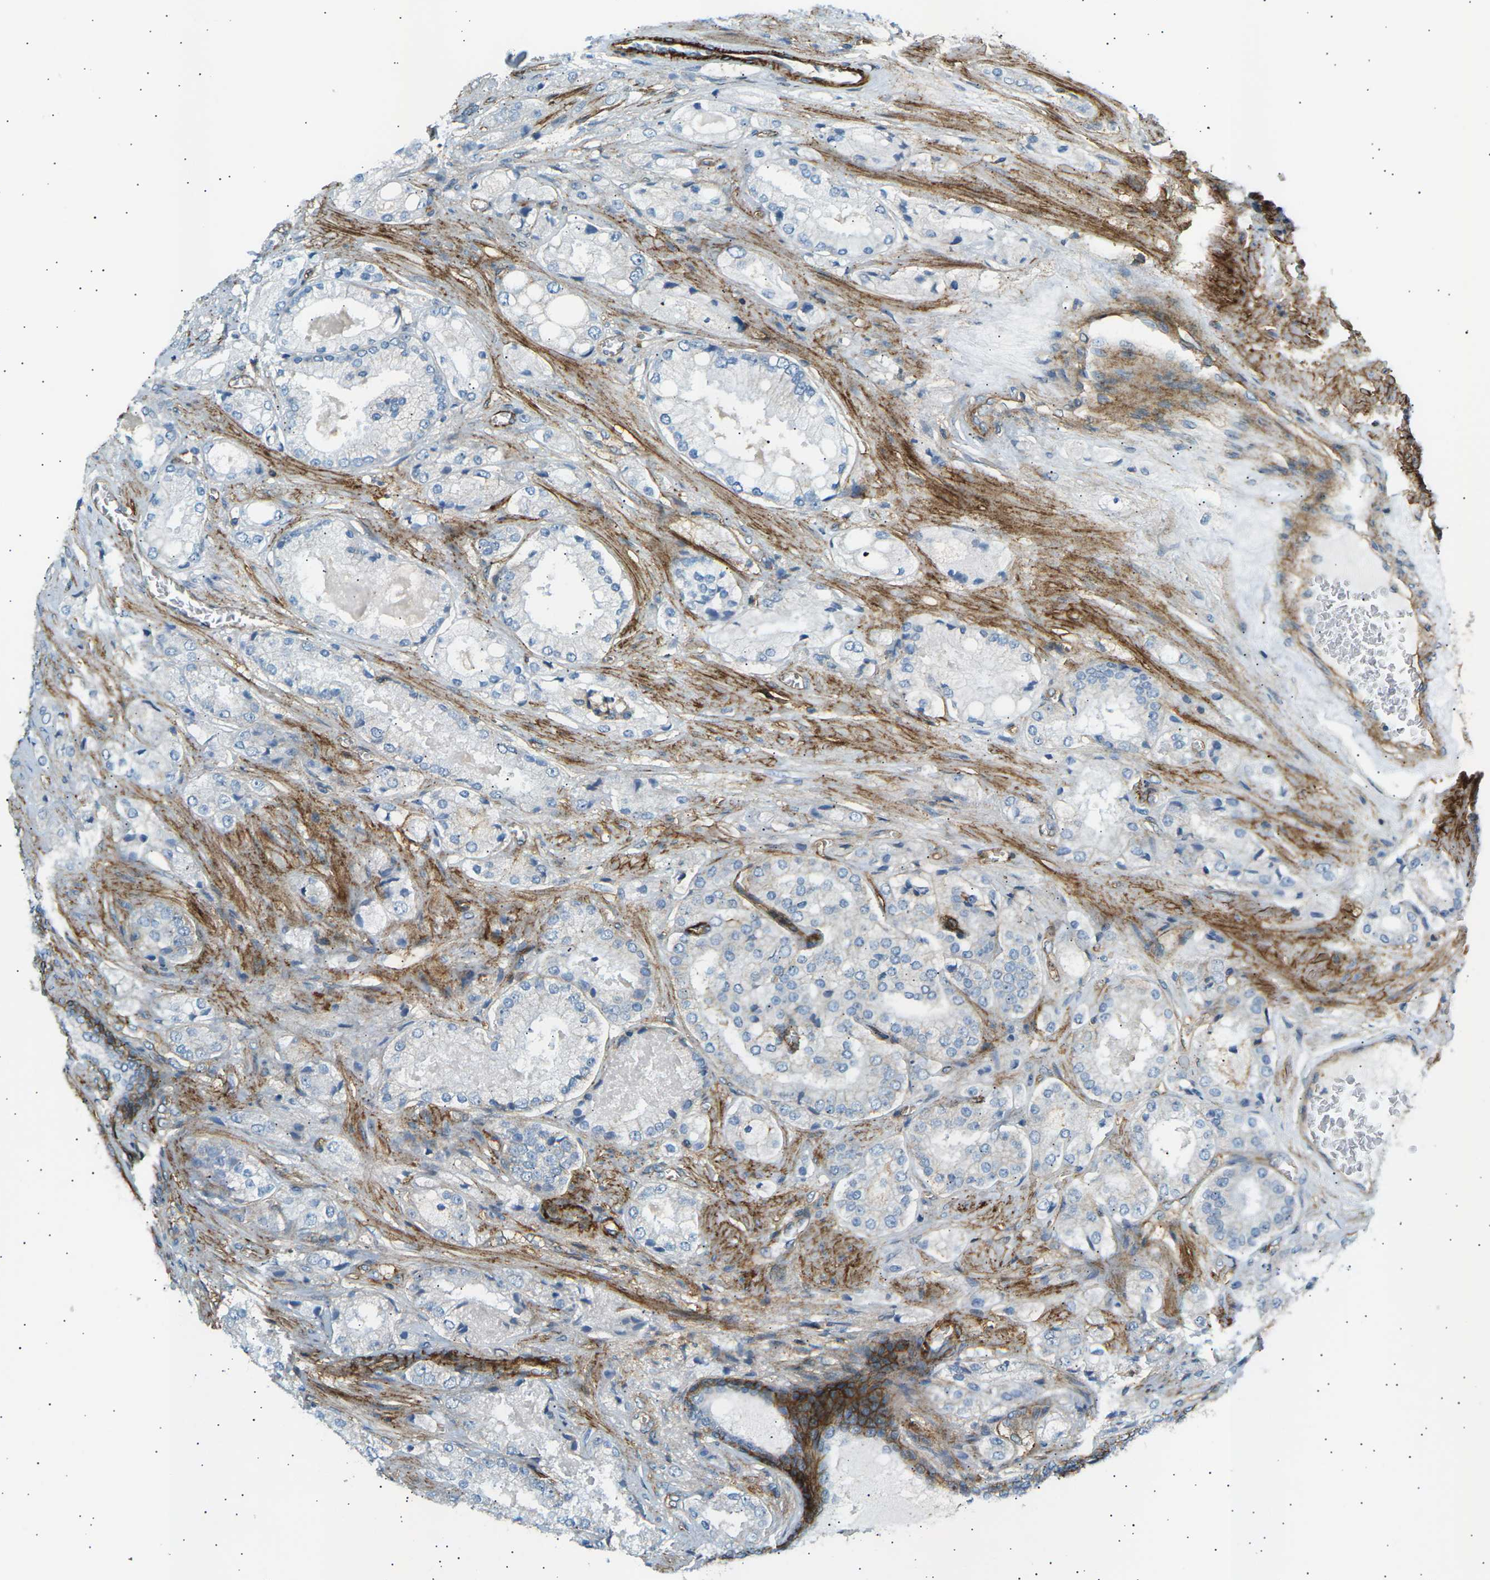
{"staining": {"intensity": "negative", "quantity": "none", "location": "none"}, "tissue": "prostate cancer", "cell_type": "Tumor cells", "image_type": "cancer", "snomed": [{"axis": "morphology", "description": "Adenocarcinoma, High grade"}, {"axis": "topography", "description": "Prostate"}], "caption": "Immunohistochemistry (IHC) histopathology image of prostate cancer stained for a protein (brown), which reveals no positivity in tumor cells.", "gene": "ATP2B4", "patient": {"sex": "male", "age": 65}}